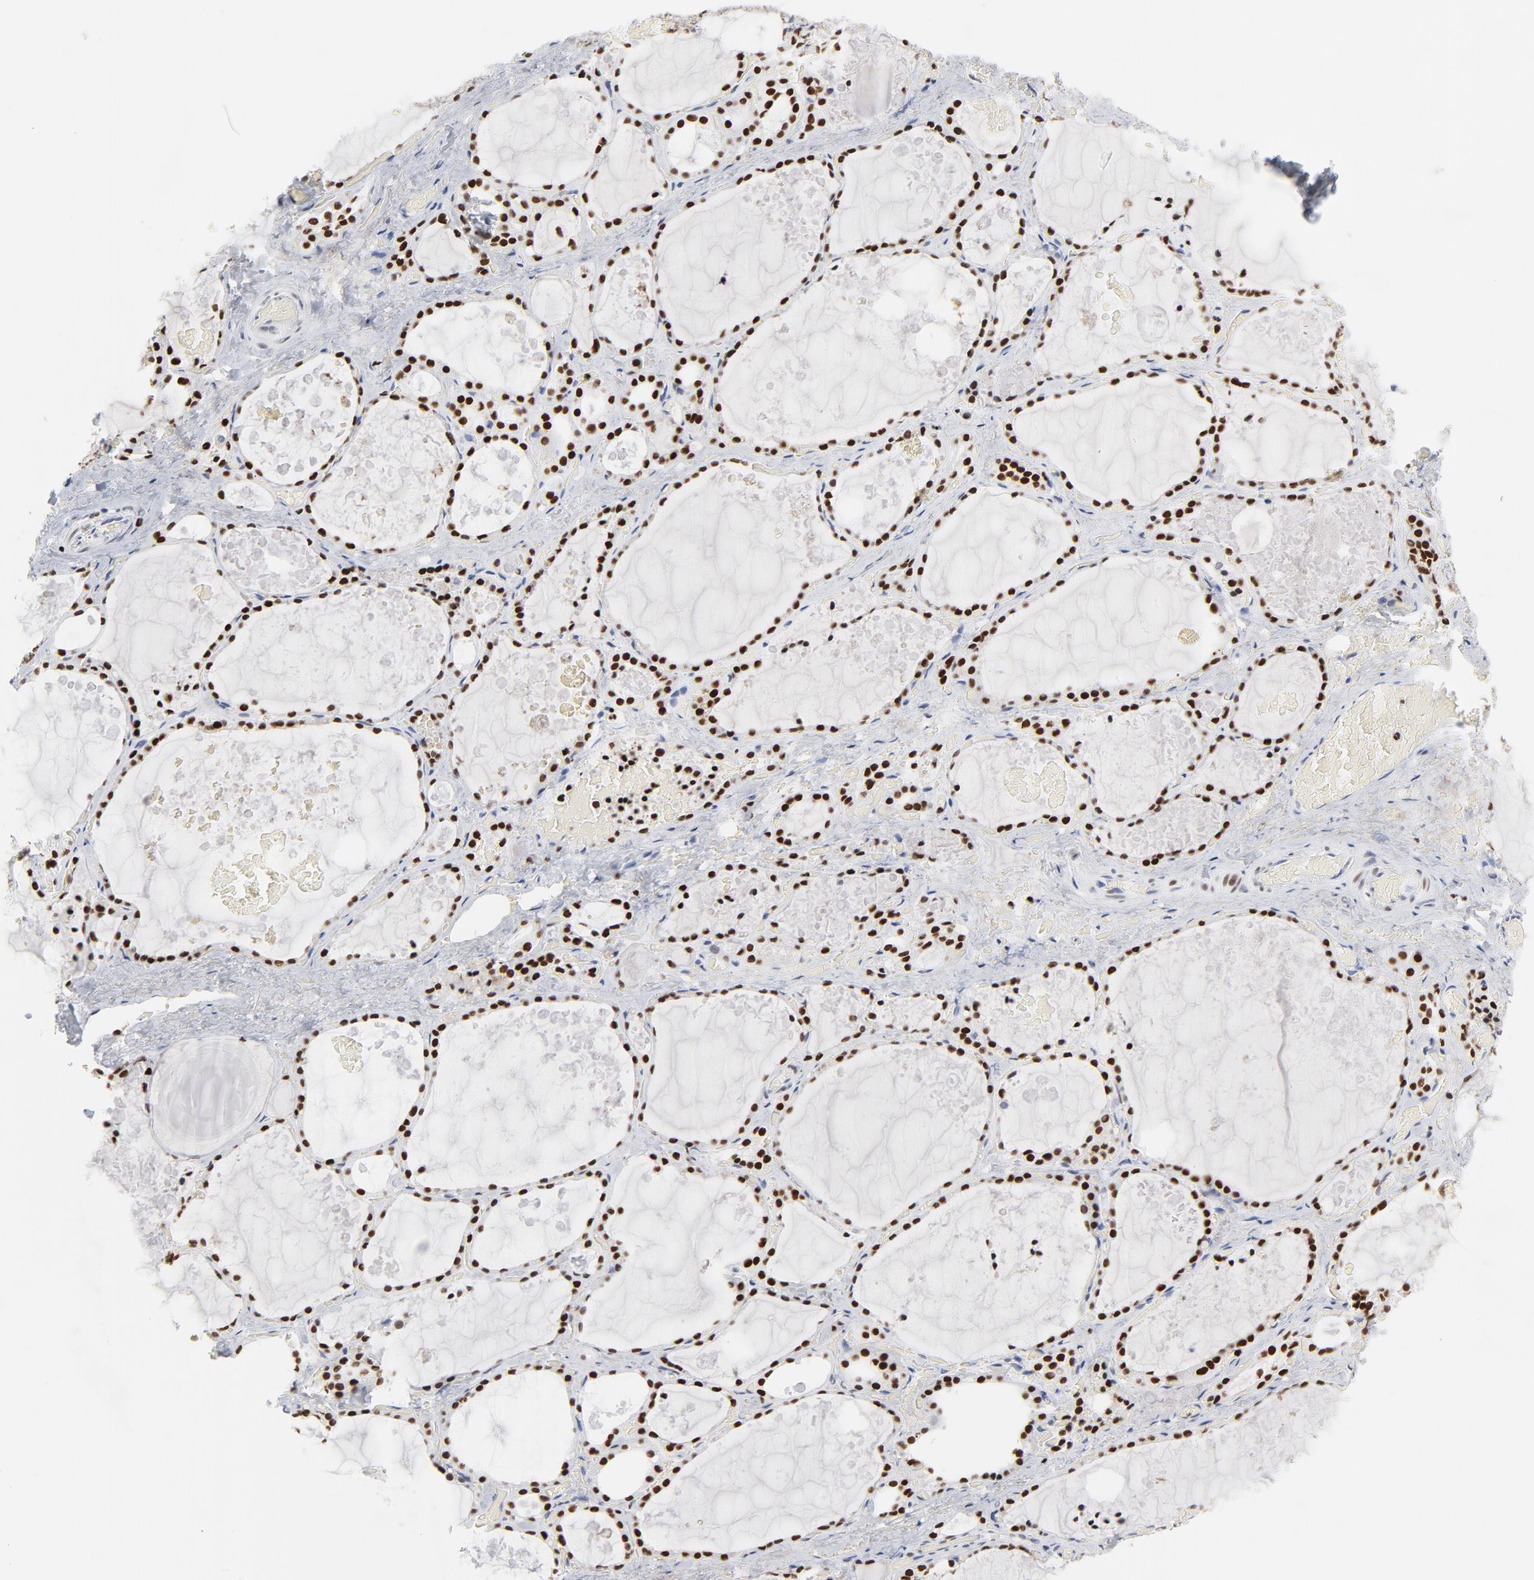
{"staining": {"intensity": "strong", "quantity": ">75%", "location": "nuclear"}, "tissue": "thyroid gland", "cell_type": "Glandular cells", "image_type": "normal", "snomed": [{"axis": "morphology", "description": "Normal tissue, NOS"}, {"axis": "topography", "description": "Thyroid gland"}], "caption": "An immunohistochemistry photomicrograph of normal tissue is shown. Protein staining in brown labels strong nuclear positivity in thyroid gland within glandular cells.", "gene": "SMARCC2", "patient": {"sex": "male", "age": 61}}